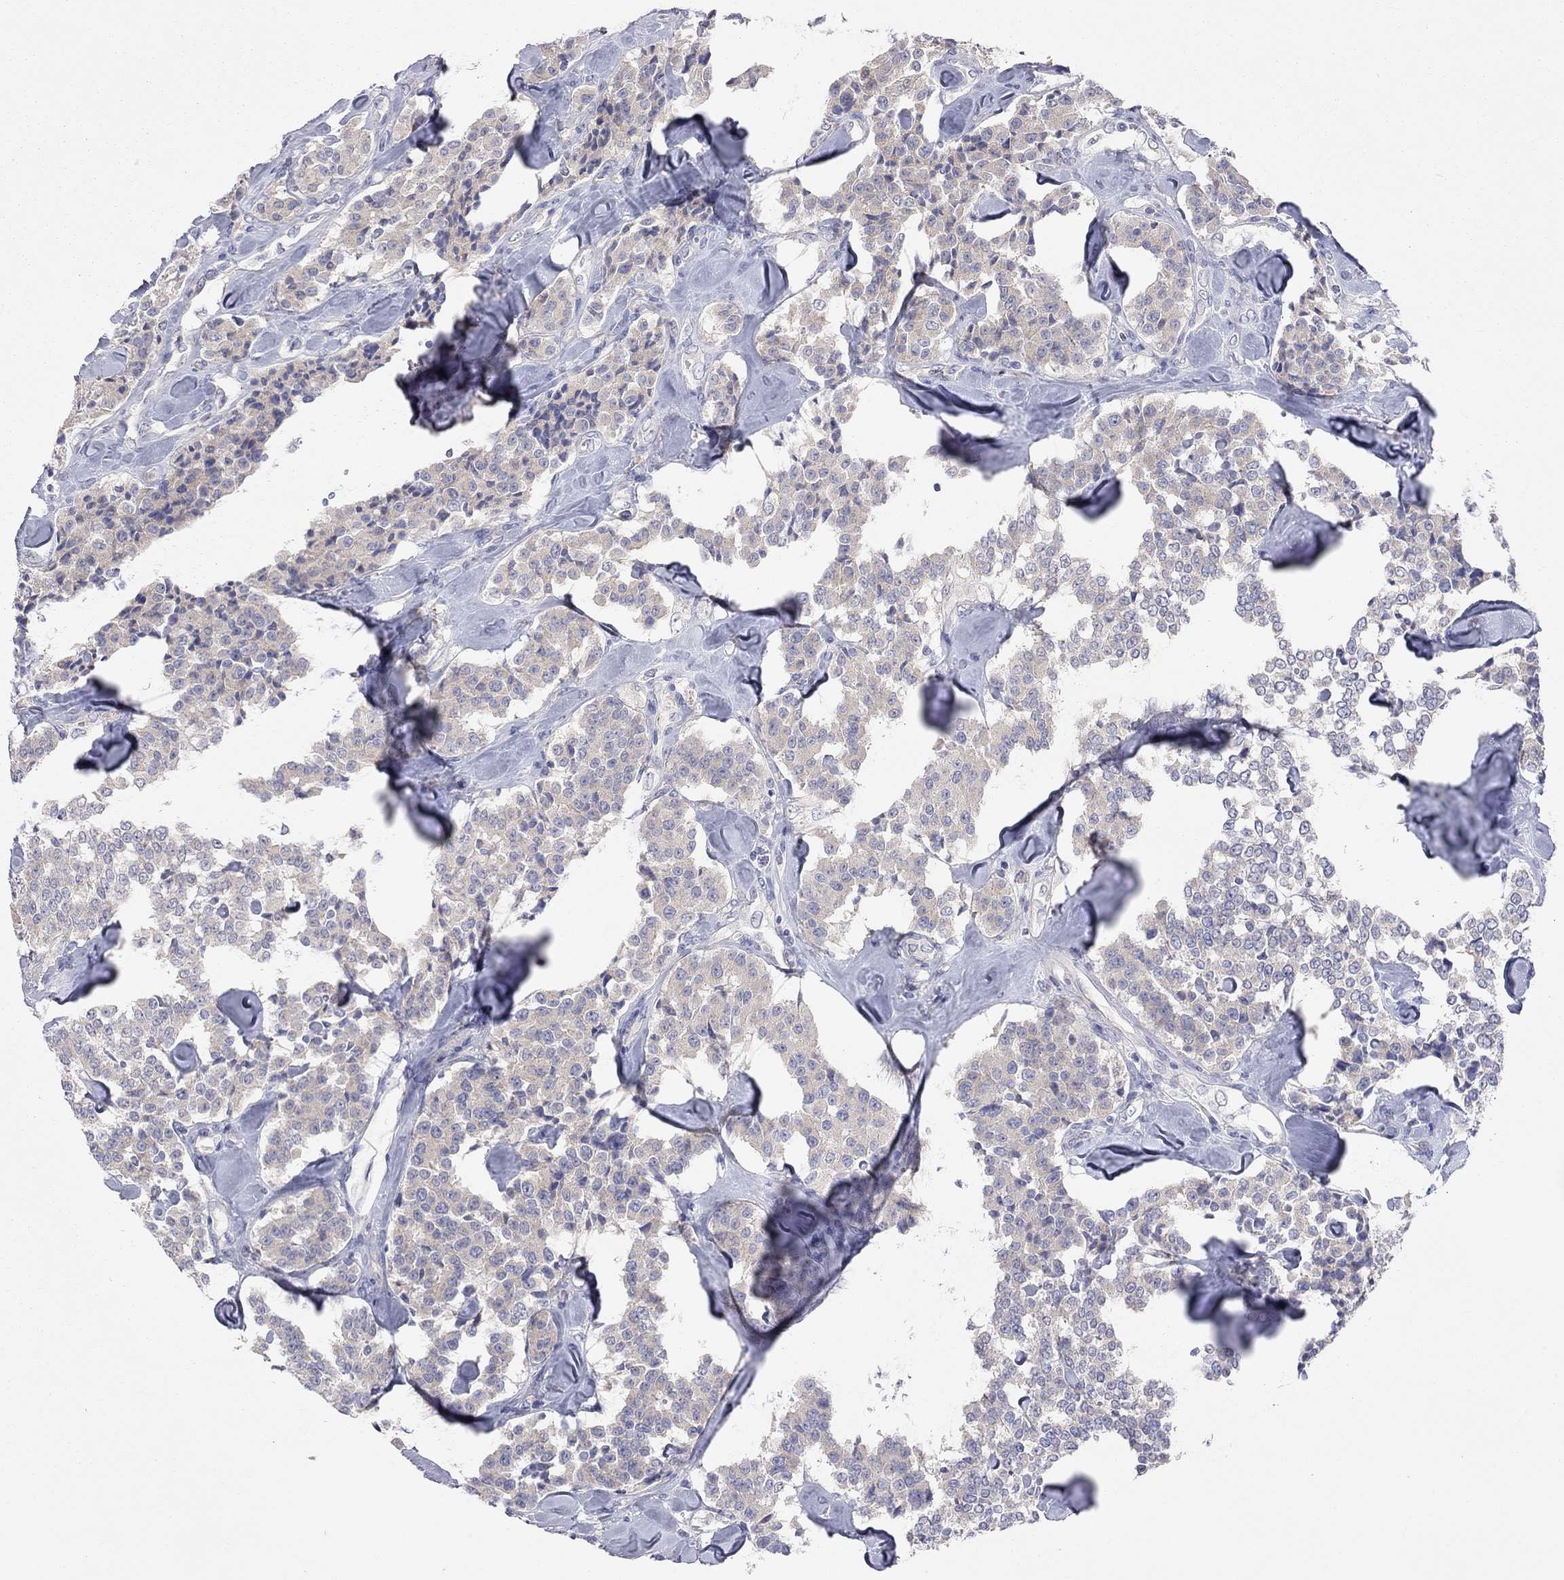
{"staining": {"intensity": "weak", "quantity": ">75%", "location": "cytoplasmic/membranous"}, "tissue": "carcinoid", "cell_type": "Tumor cells", "image_type": "cancer", "snomed": [{"axis": "morphology", "description": "Carcinoid, malignant, NOS"}, {"axis": "topography", "description": "Pancreas"}], "caption": "A micrograph of human carcinoid stained for a protein demonstrates weak cytoplasmic/membranous brown staining in tumor cells. Nuclei are stained in blue.", "gene": "KCNB1", "patient": {"sex": "male", "age": 41}}